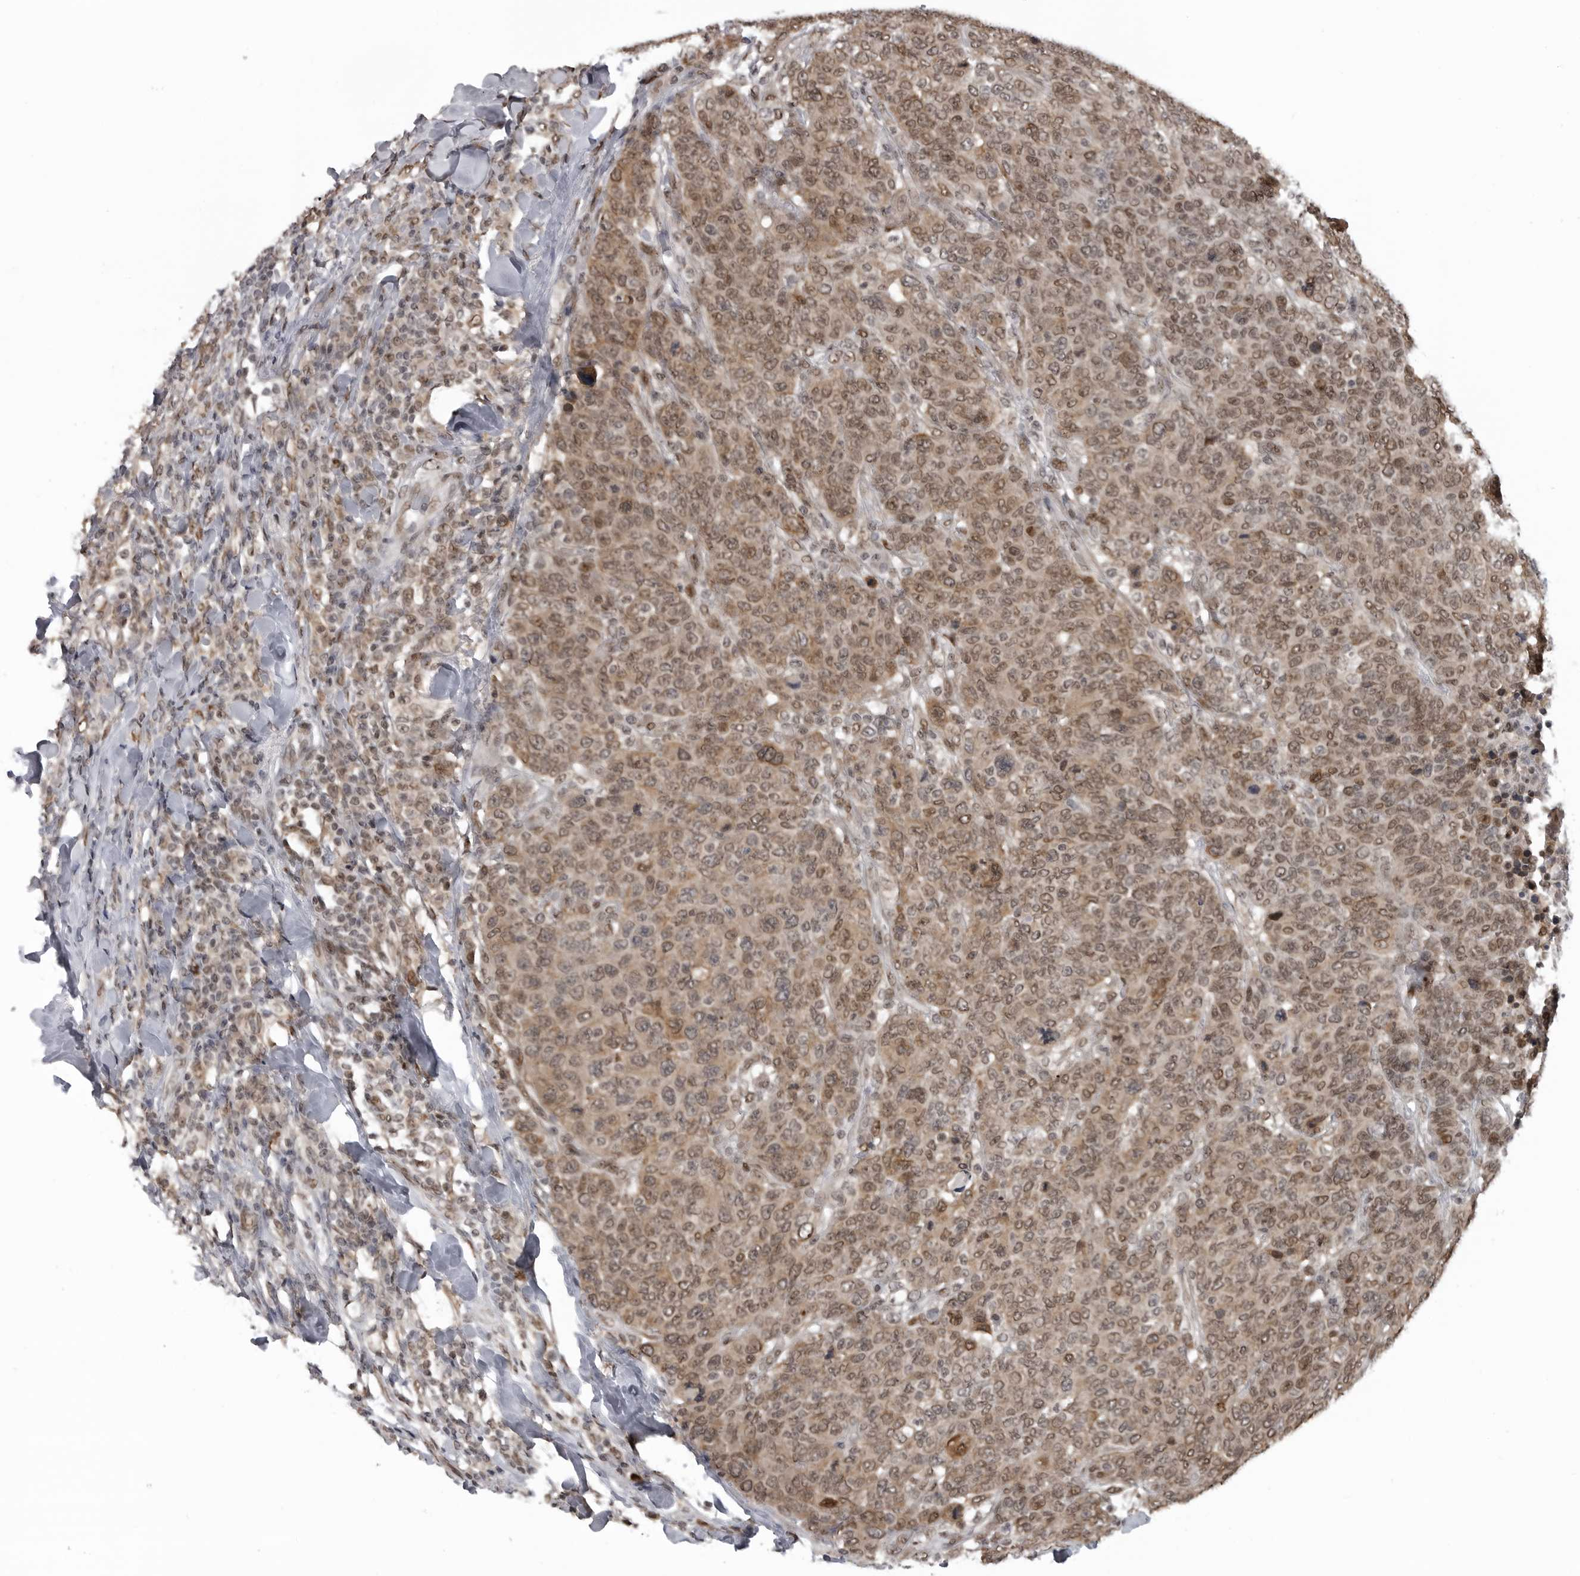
{"staining": {"intensity": "moderate", "quantity": ">75%", "location": "cytoplasmic/membranous,nuclear"}, "tissue": "breast cancer", "cell_type": "Tumor cells", "image_type": "cancer", "snomed": [{"axis": "morphology", "description": "Duct carcinoma"}, {"axis": "topography", "description": "Breast"}], "caption": "A high-resolution micrograph shows IHC staining of breast infiltrating ductal carcinoma, which shows moderate cytoplasmic/membranous and nuclear staining in about >75% of tumor cells. (Brightfield microscopy of DAB IHC at high magnification).", "gene": "C8orf58", "patient": {"sex": "female", "age": 37}}